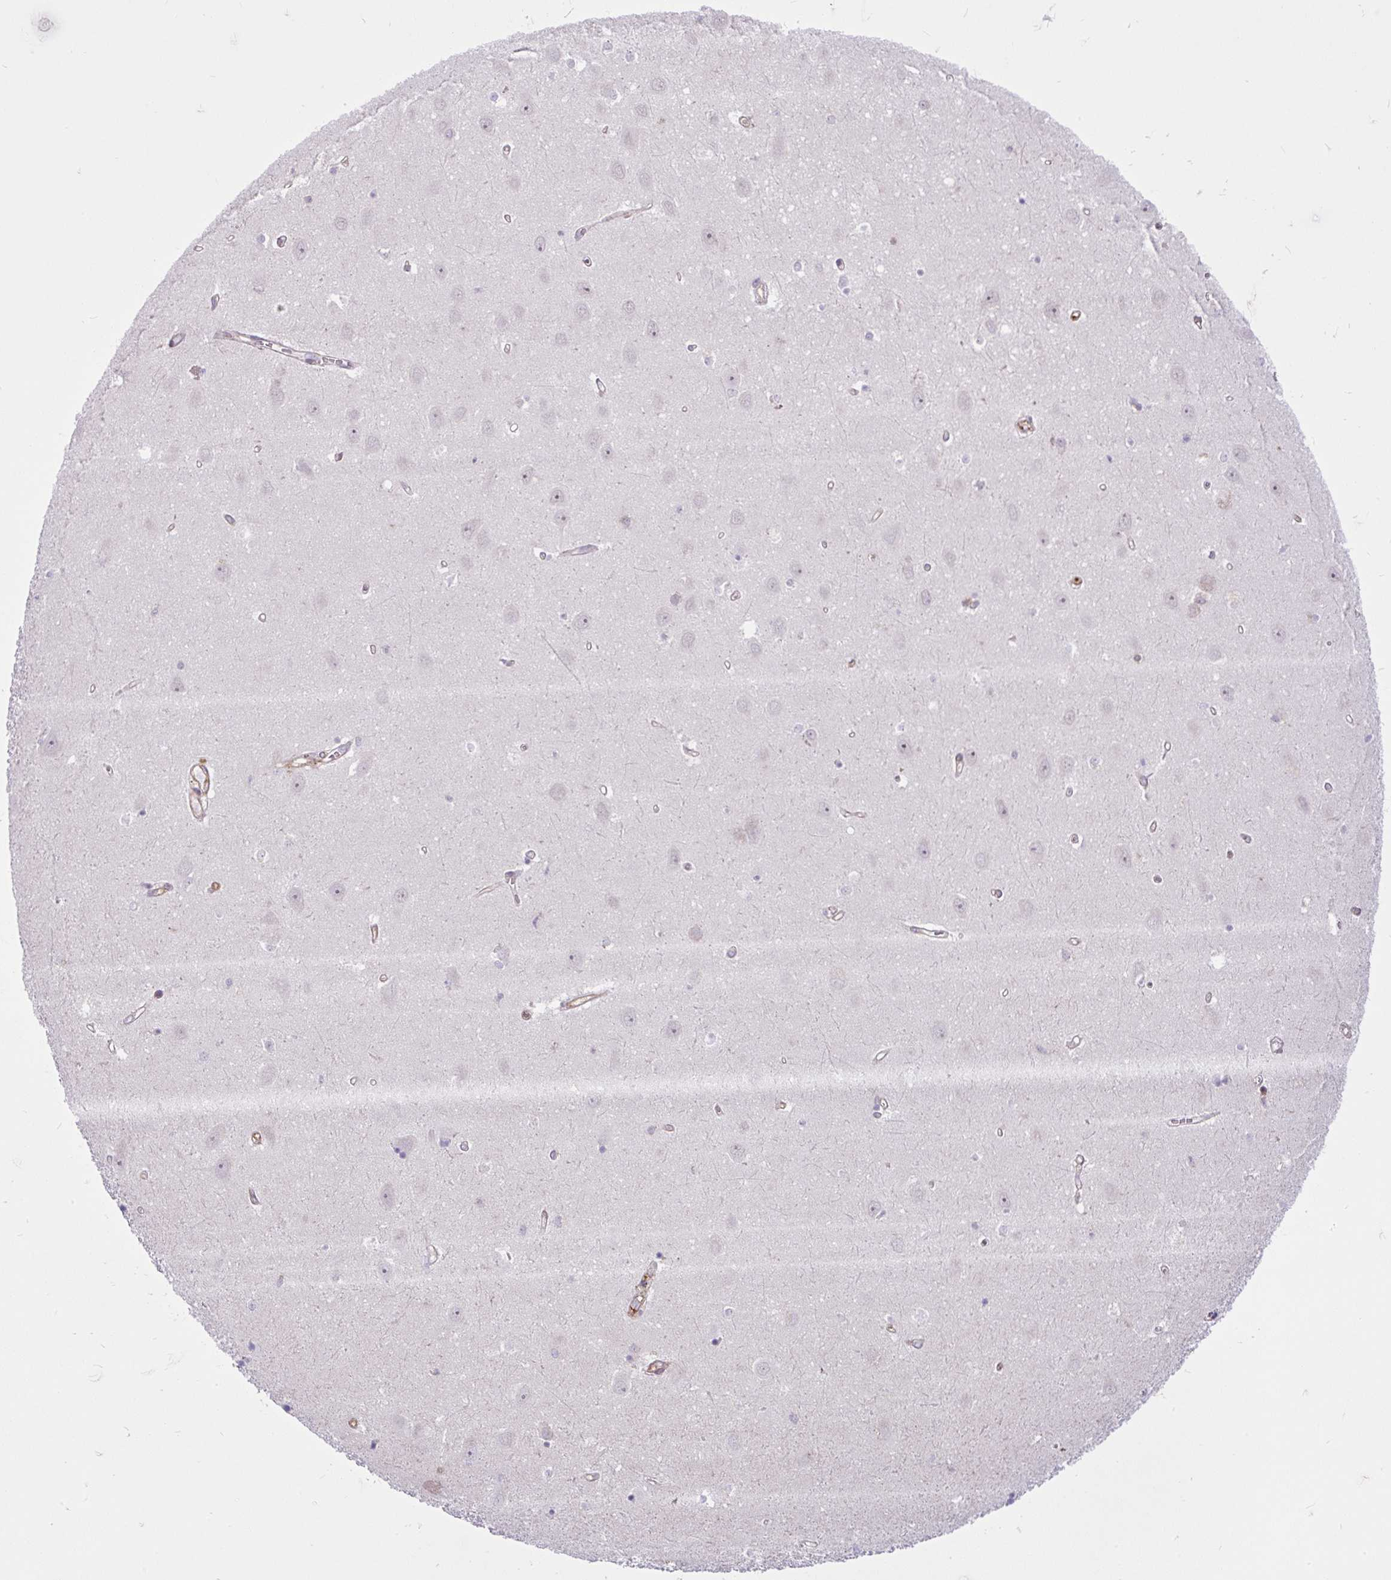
{"staining": {"intensity": "negative", "quantity": "none", "location": "none"}, "tissue": "hippocampus", "cell_type": "Glial cells", "image_type": "normal", "snomed": [{"axis": "morphology", "description": "Normal tissue, NOS"}, {"axis": "topography", "description": "Hippocampus"}], "caption": "Photomicrograph shows no protein staining in glial cells of unremarkable hippocampus.", "gene": "TRIM17", "patient": {"sex": "female", "age": 64}}